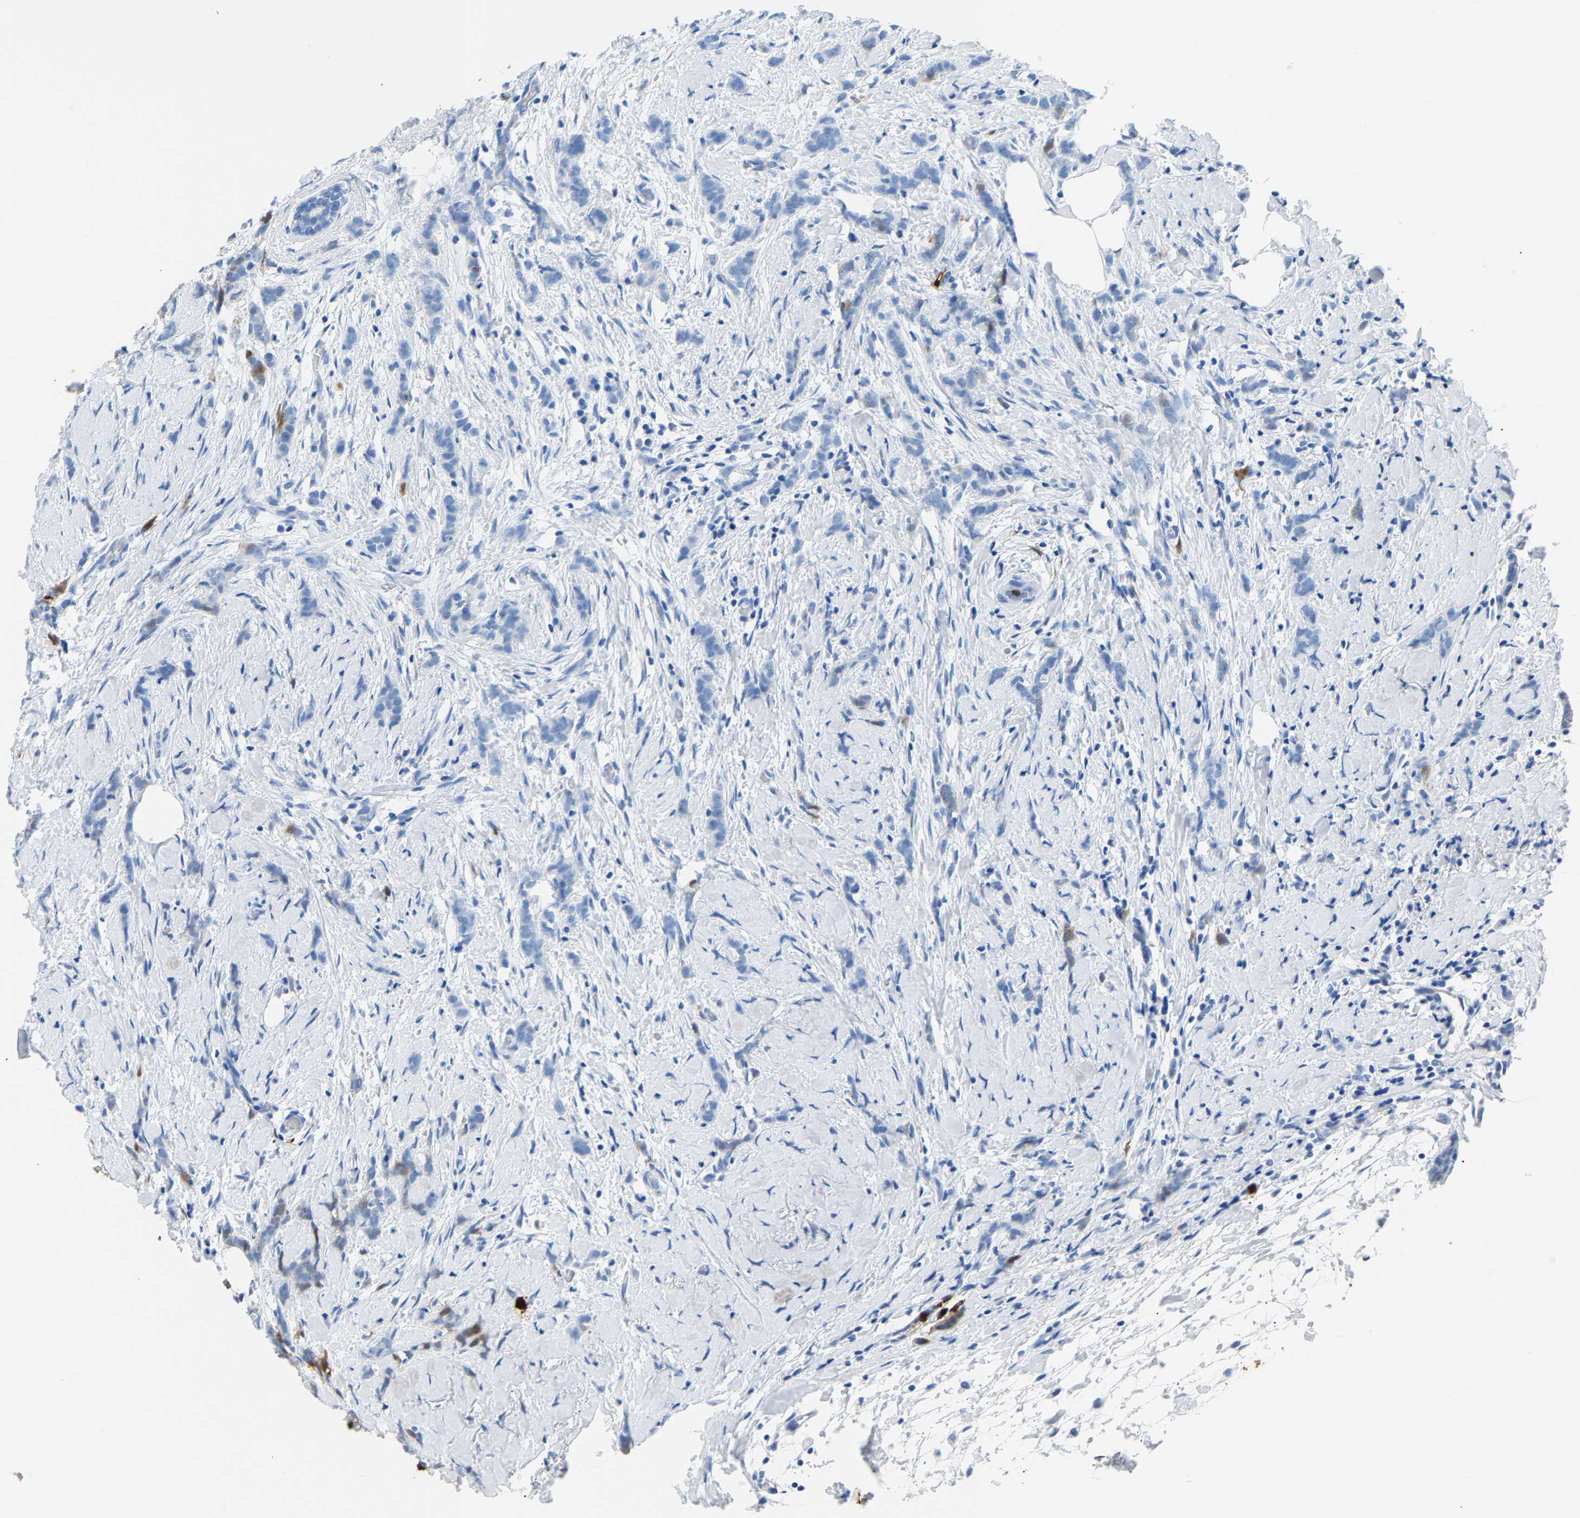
{"staining": {"intensity": "moderate", "quantity": "<25%", "location": "cytoplasmic/membranous"}, "tissue": "breast cancer", "cell_type": "Tumor cells", "image_type": "cancer", "snomed": [{"axis": "morphology", "description": "Lobular carcinoma, in situ"}, {"axis": "morphology", "description": "Lobular carcinoma"}, {"axis": "topography", "description": "Breast"}], "caption": "A low amount of moderate cytoplasmic/membranous positivity is seen in approximately <25% of tumor cells in breast cancer (lobular carcinoma) tissue. The staining was performed using DAB, with brown indicating positive protein expression. Nuclei are stained blue with hematoxylin.", "gene": "S100P", "patient": {"sex": "female", "age": 41}}